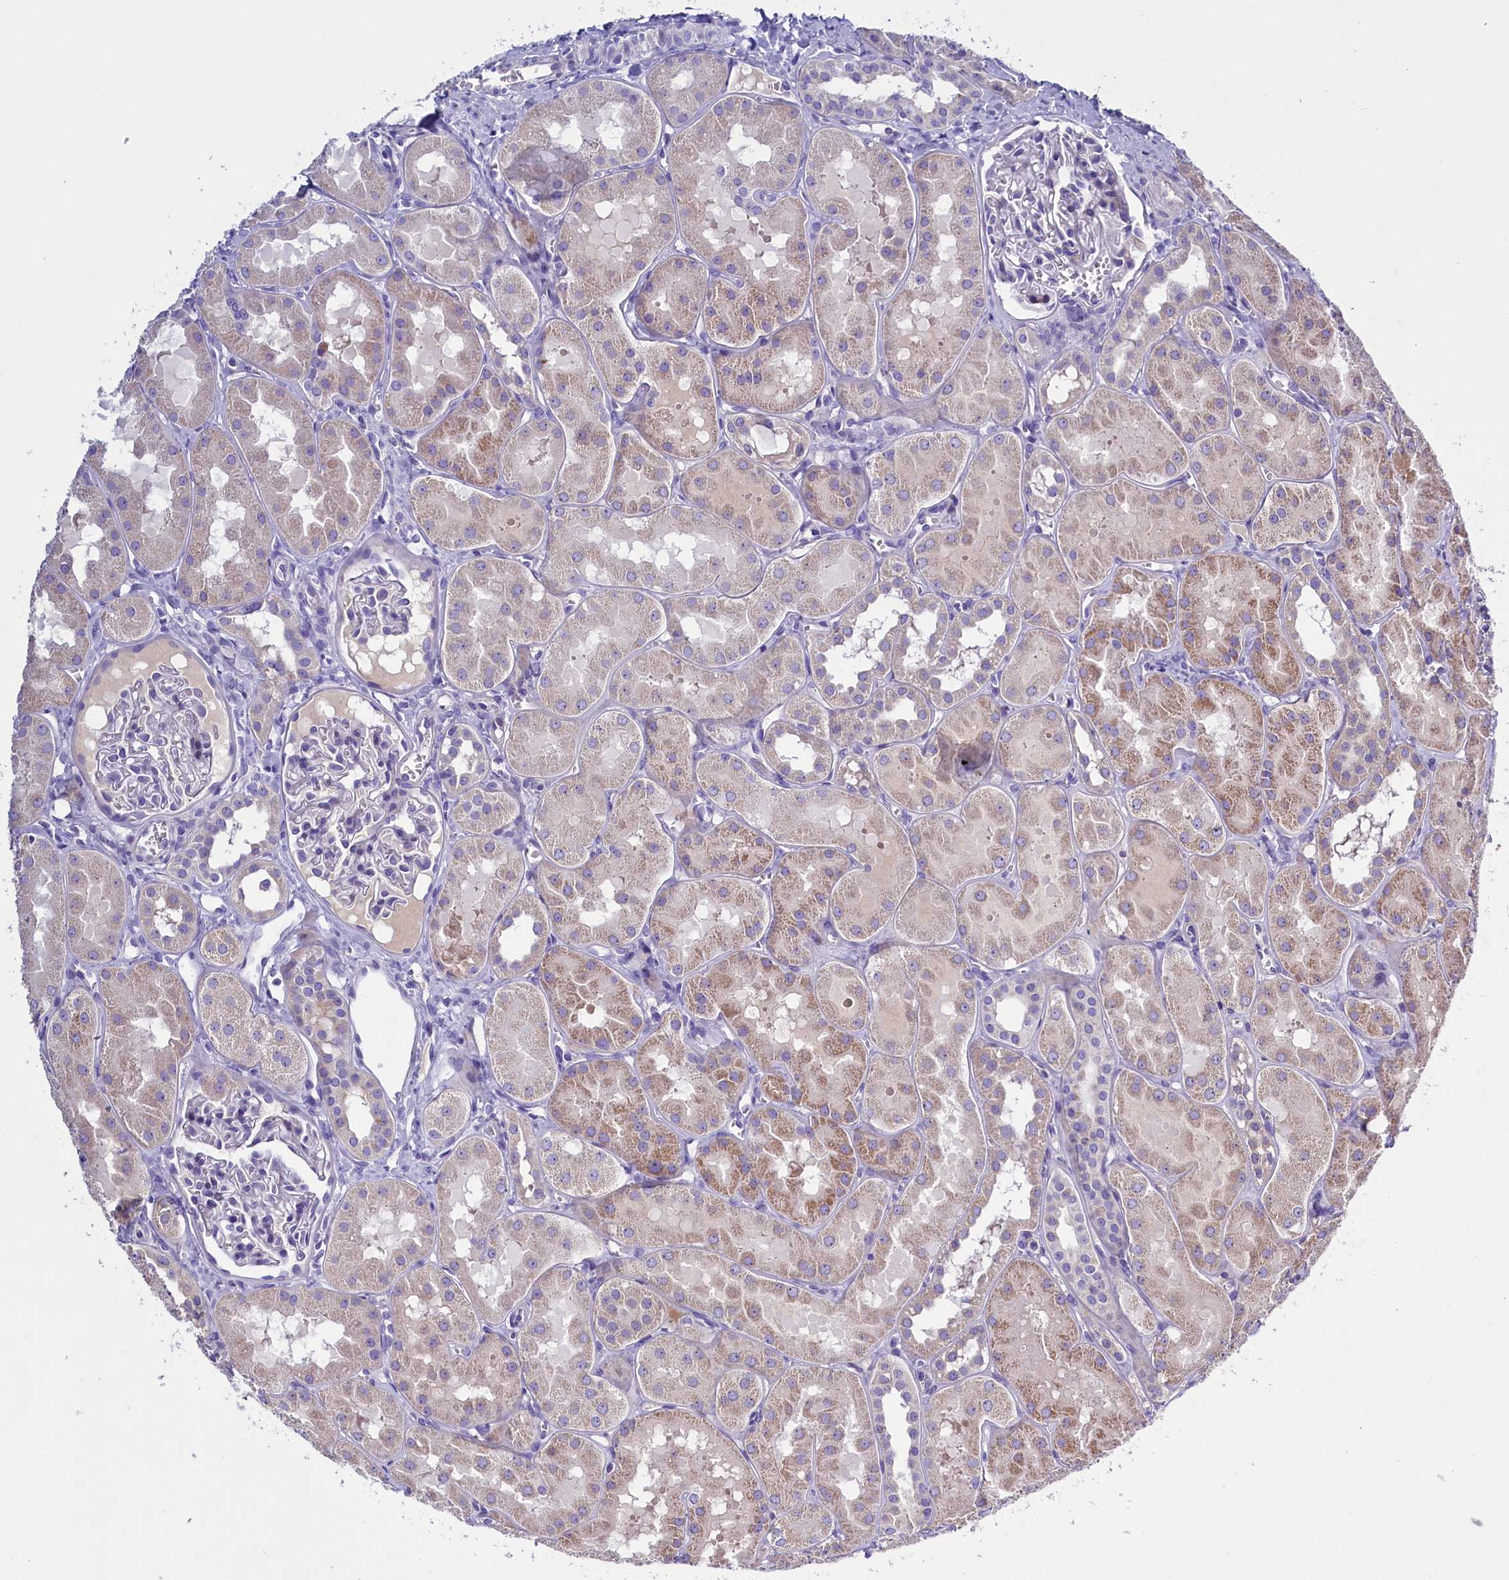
{"staining": {"intensity": "negative", "quantity": "none", "location": "none"}, "tissue": "kidney", "cell_type": "Cells in glomeruli", "image_type": "normal", "snomed": [{"axis": "morphology", "description": "Normal tissue, NOS"}, {"axis": "topography", "description": "Kidney"}, {"axis": "topography", "description": "Urinary bladder"}], "caption": "DAB (3,3'-diaminobenzidine) immunohistochemical staining of benign kidney displays no significant positivity in cells in glomeruli. The staining is performed using DAB brown chromogen with nuclei counter-stained in using hematoxylin.", "gene": "RTTN", "patient": {"sex": "male", "age": 16}}